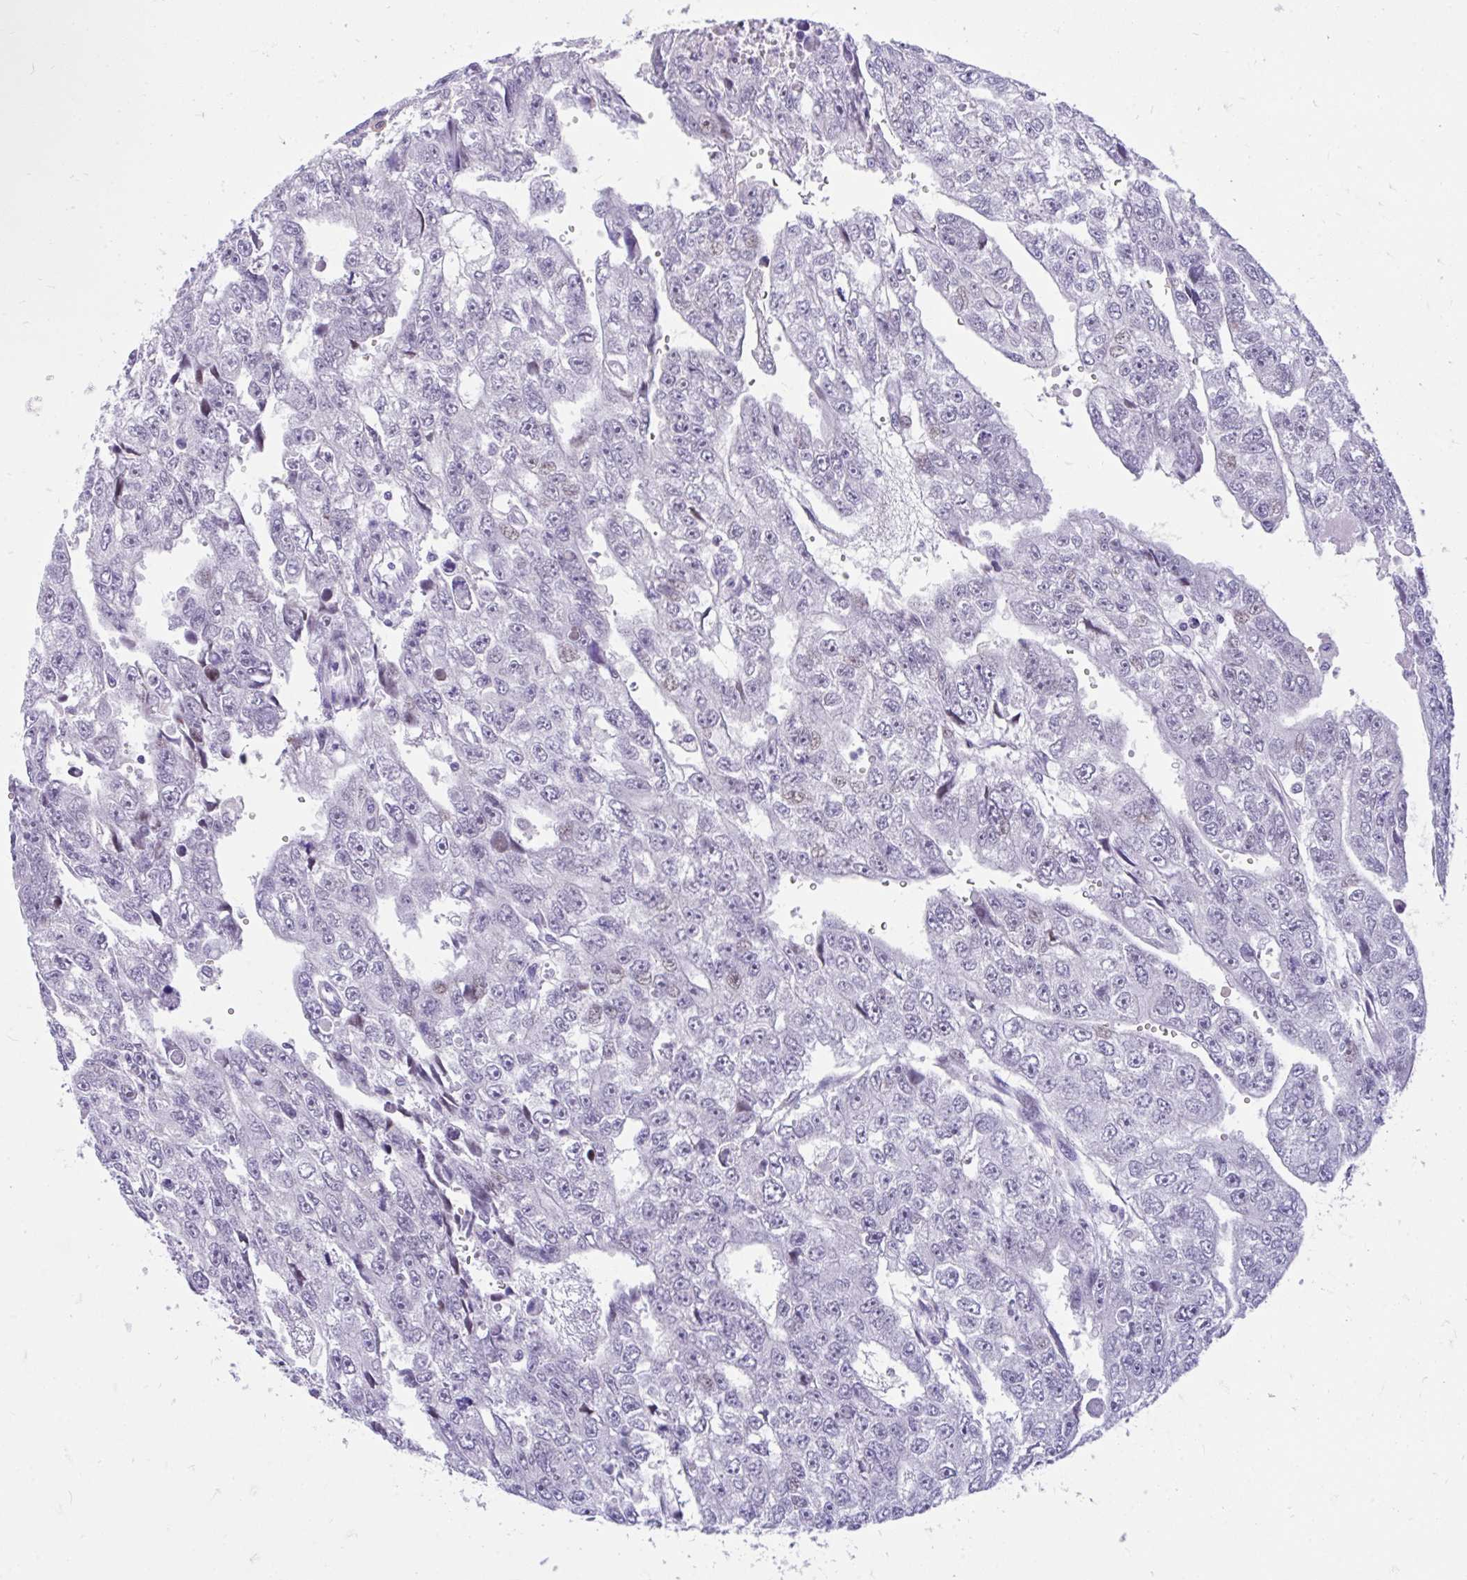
{"staining": {"intensity": "negative", "quantity": "none", "location": "none"}, "tissue": "testis cancer", "cell_type": "Tumor cells", "image_type": "cancer", "snomed": [{"axis": "morphology", "description": "Carcinoma, Embryonal, NOS"}, {"axis": "topography", "description": "Testis"}], "caption": "Immunohistochemistry micrograph of testis cancer stained for a protein (brown), which exhibits no staining in tumor cells. The staining is performed using DAB brown chromogen with nuclei counter-stained in using hematoxylin.", "gene": "GLB1L2", "patient": {"sex": "male", "age": 20}}